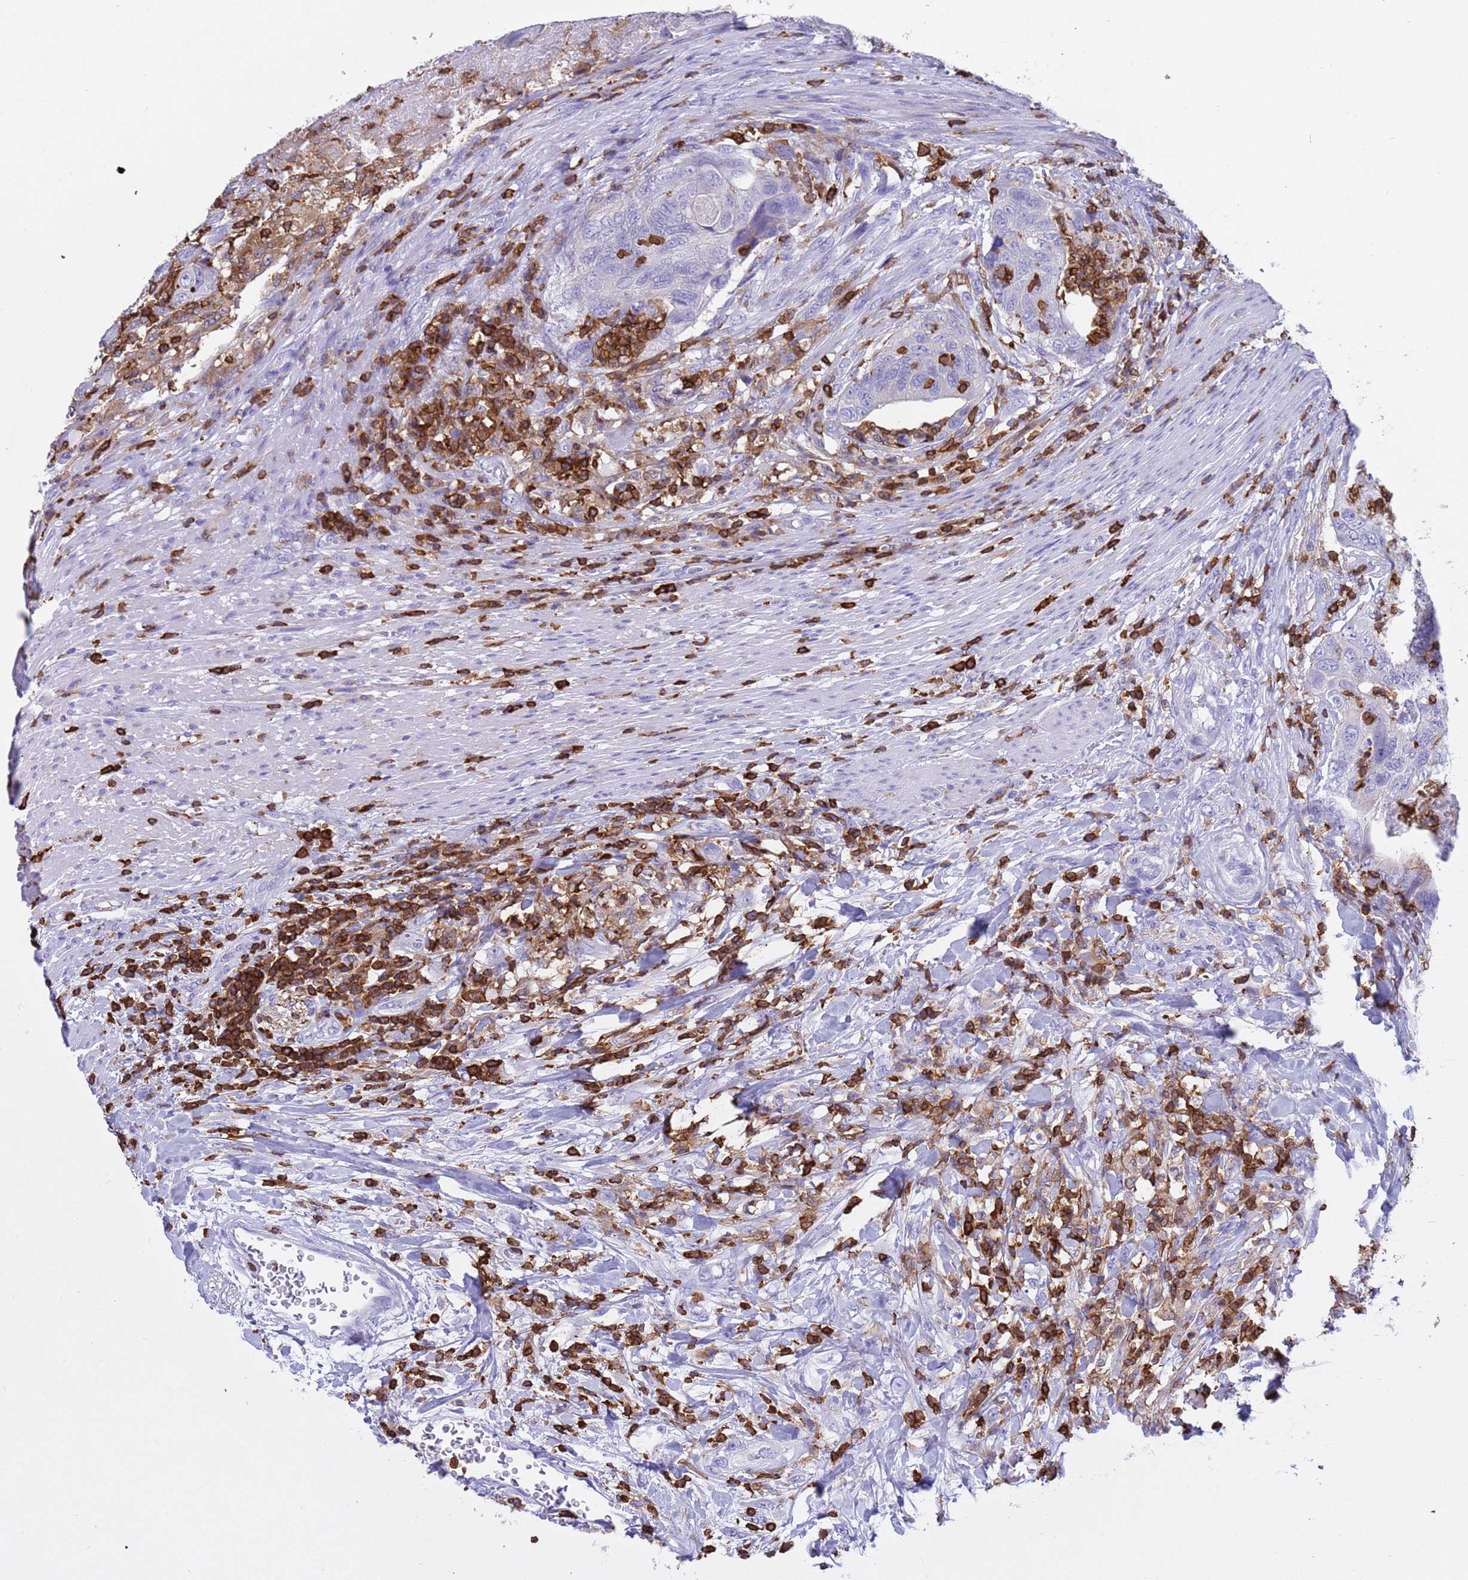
{"staining": {"intensity": "negative", "quantity": "none", "location": "none"}, "tissue": "colorectal cancer", "cell_type": "Tumor cells", "image_type": "cancer", "snomed": [{"axis": "morphology", "description": "Adenocarcinoma, NOS"}, {"axis": "topography", "description": "Rectum"}], "caption": "Colorectal cancer was stained to show a protein in brown. There is no significant staining in tumor cells.", "gene": "IRF5", "patient": {"sex": "male", "age": 63}}